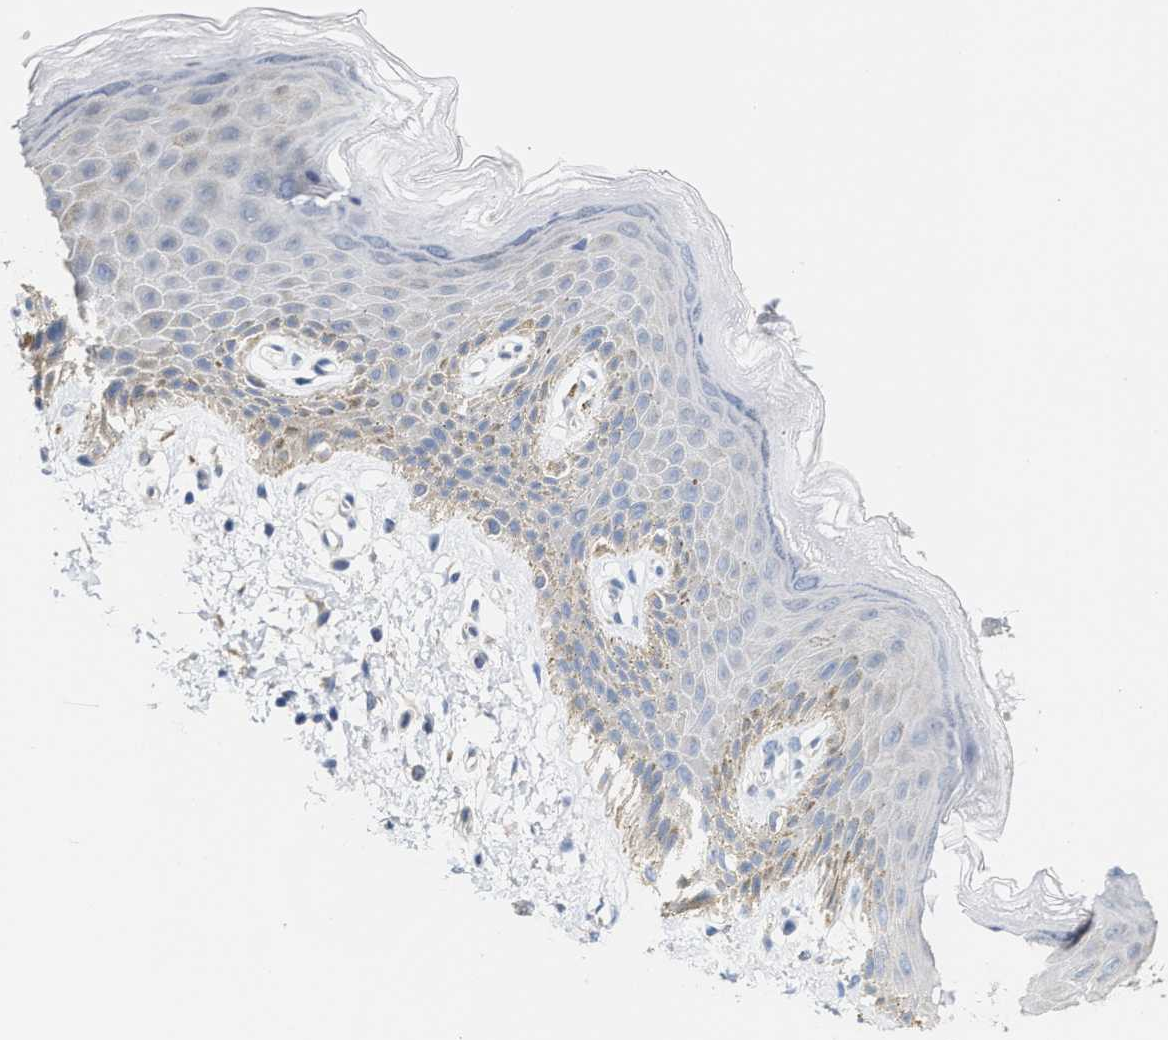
{"staining": {"intensity": "moderate", "quantity": "<25%", "location": "cytoplasmic/membranous"}, "tissue": "skin", "cell_type": "Epidermal cells", "image_type": "normal", "snomed": [{"axis": "morphology", "description": "Normal tissue, NOS"}, {"axis": "topography", "description": "Anal"}], "caption": "Immunohistochemical staining of benign human skin shows low levels of moderate cytoplasmic/membranous expression in about <25% of epidermal cells. Ihc stains the protein in brown and the nuclei are stained blue.", "gene": "RYR2", "patient": {"sex": "male", "age": 44}}